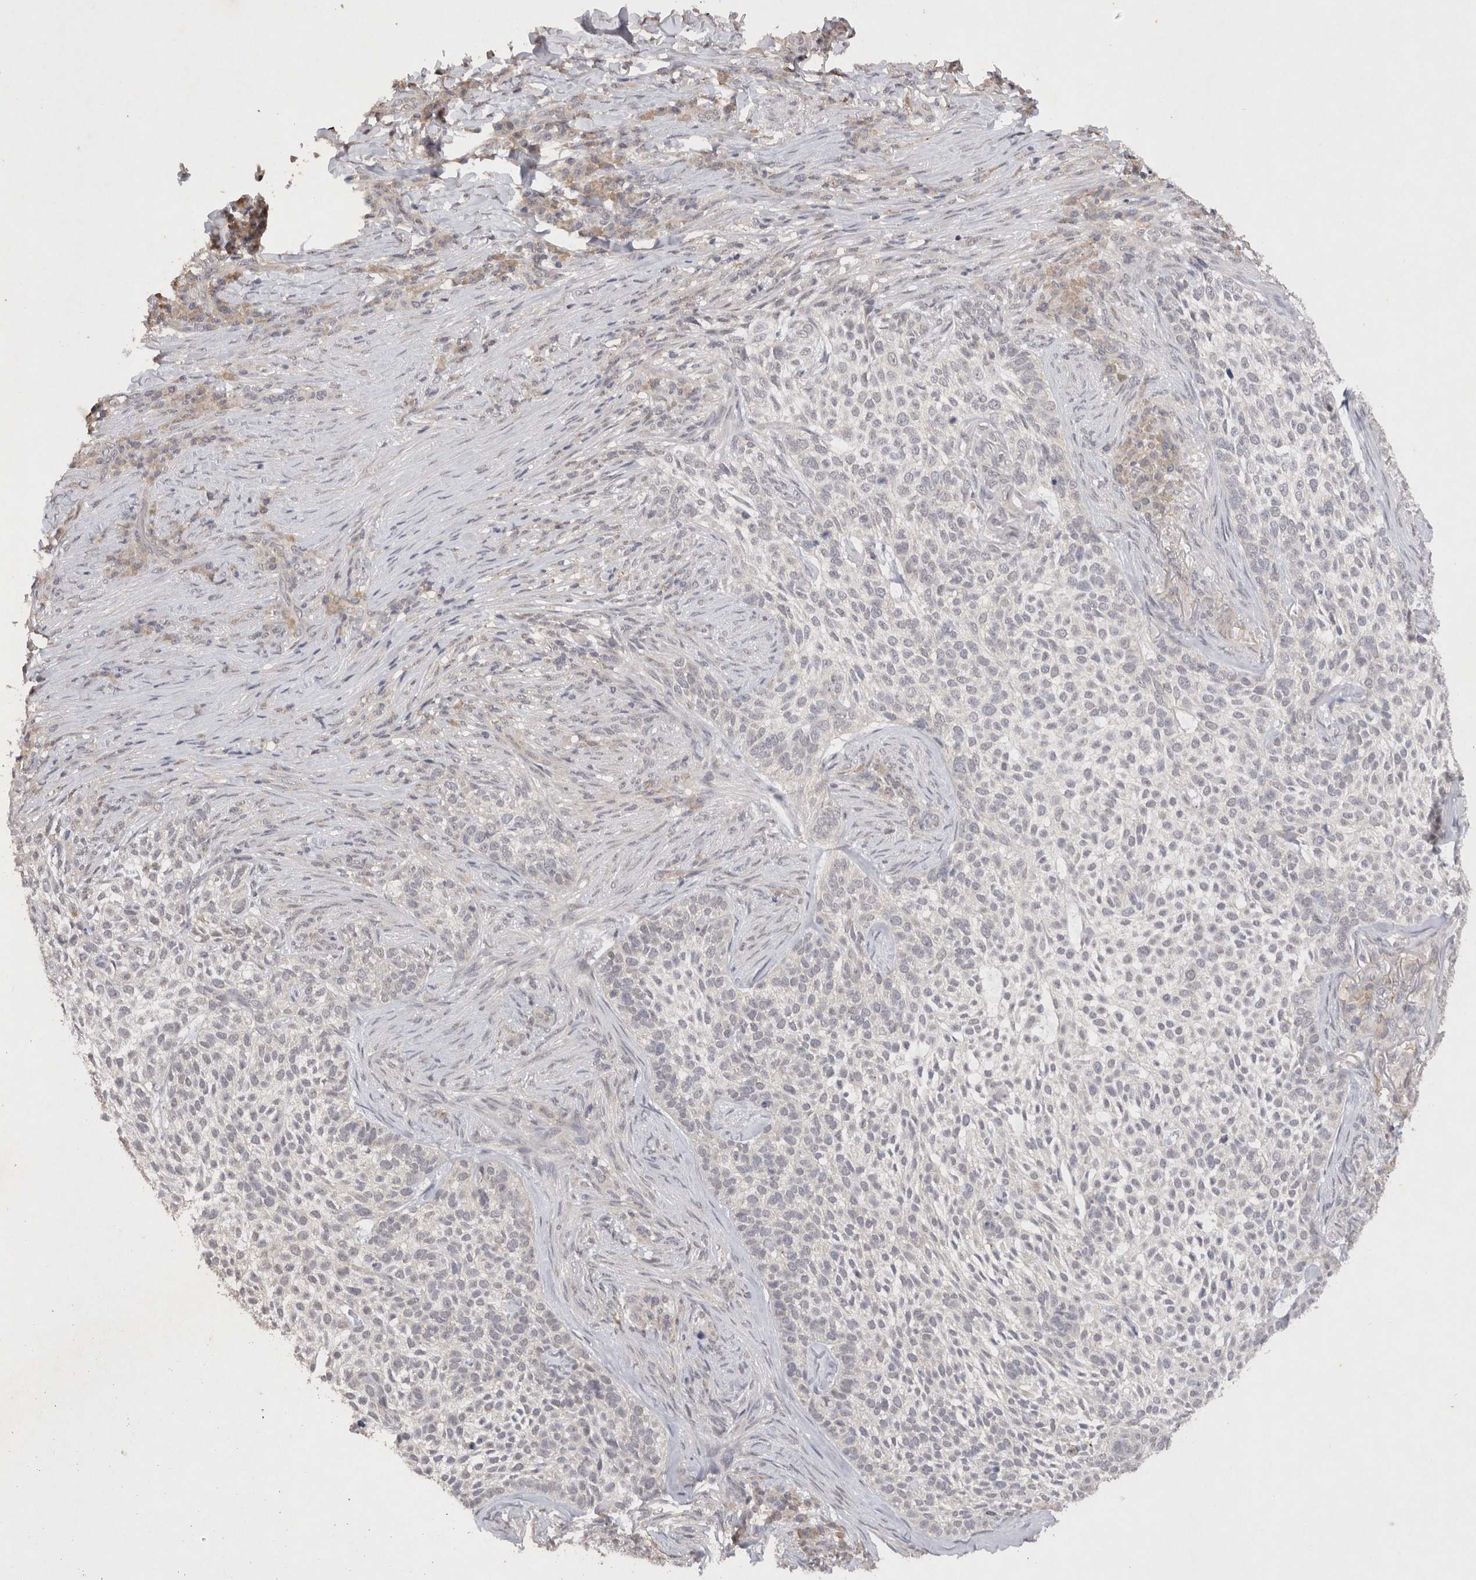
{"staining": {"intensity": "negative", "quantity": "none", "location": "none"}, "tissue": "skin cancer", "cell_type": "Tumor cells", "image_type": "cancer", "snomed": [{"axis": "morphology", "description": "Basal cell carcinoma"}, {"axis": "topography", "description": "Skin"}], "caption": "There is no significant expression in tumor cells of skin cancer.", "gene": "RASSF3", "patient": {"sex": "female", "age": 64}}